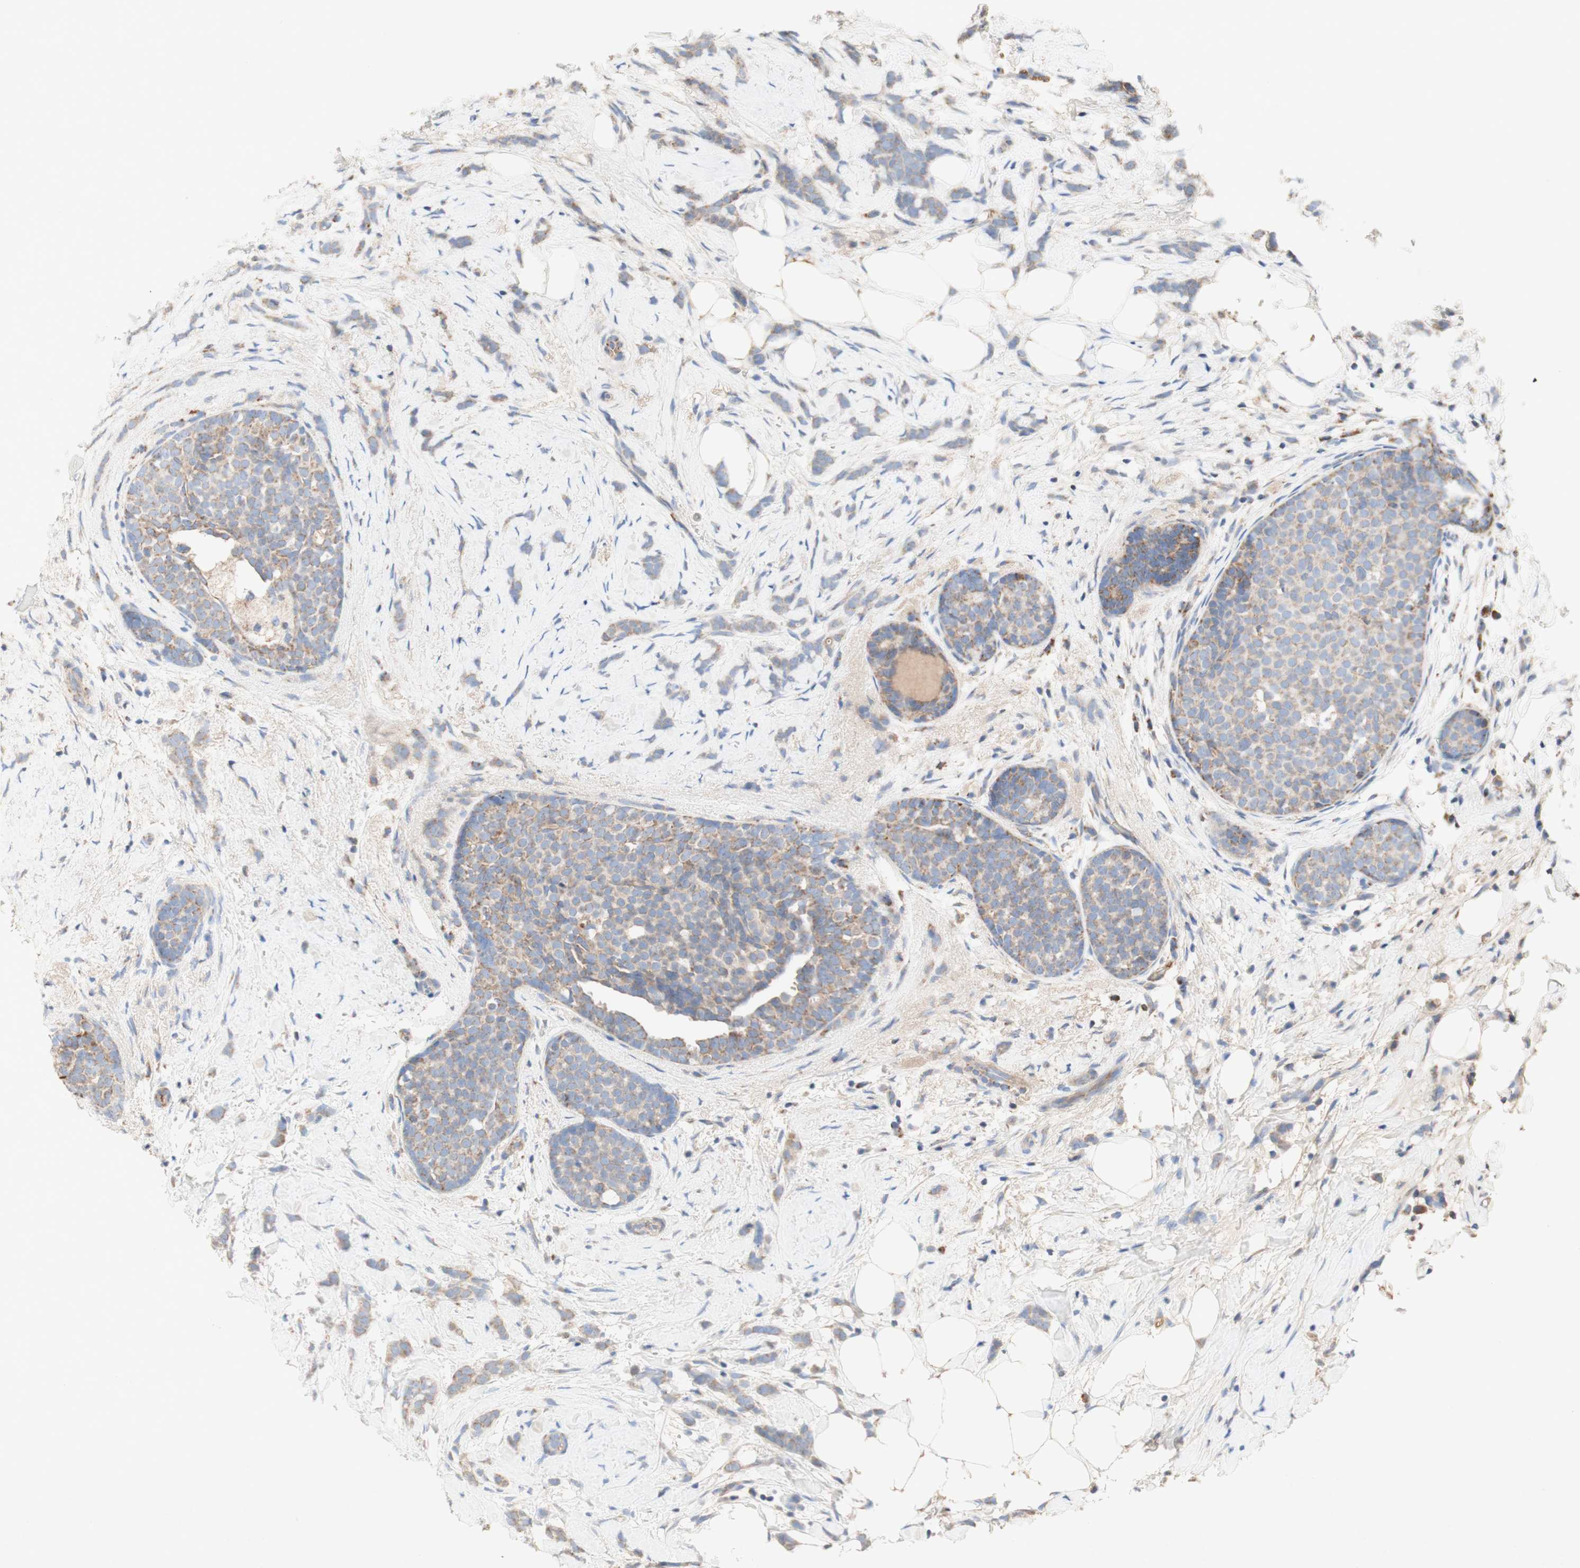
{"staining": {"intensity": "weak", "quantity": ">75%", "location": "cytoplasmic/membranous"}, "tissue": "breast cancer", "cell_type": "Tumor cells", "image_type": "cancer", "snomed": [{"axis": "morphology", "description": "Lobular carcinoma, in situ"}, {"axis": "morphology", "description": "Lobular carcinoma"}, {"axis": "topography", "description": "Breast"}], "caption": "This histopathology image shows immunohistochemistry staining of breast cancer (lobular carcinoma), with low weak cytoplasmic/membranous expression in approximately >75% of tumor cells.", "gene": "SDHB", "patient": {"sex": "female", "age": 41}}